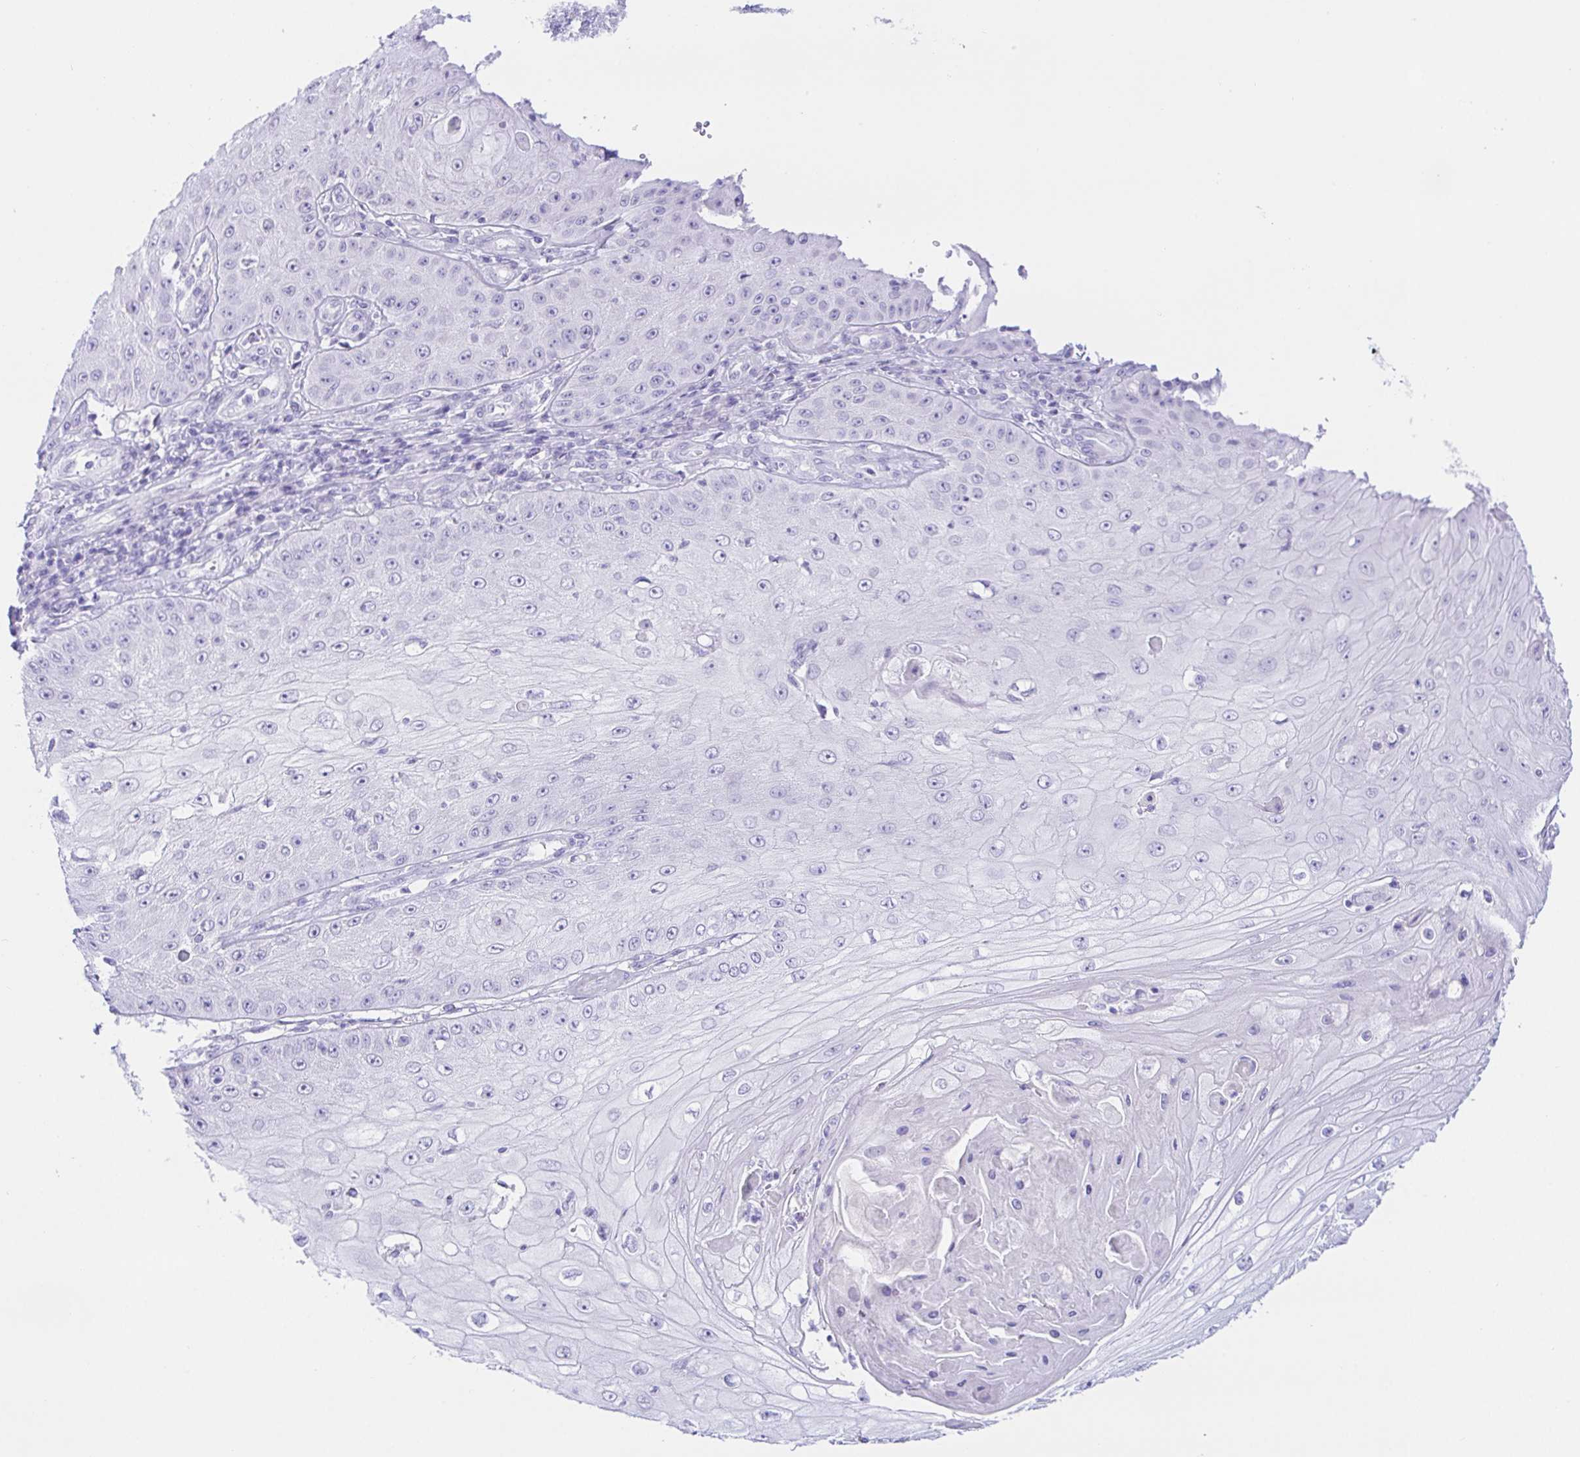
{"staining": {"intensity": "negative", "quantity": "none", "location": "none"}, "tissue": "skin cancer", "cell_type": "Tumor cells", "image_type": "cancer", "snomed": [{"axis": "morphology", "description": "Squamous cell carcinoma, NOS"}, {"axis": "topography", "description": "Skin"}], "caption": "High power microscopy micrograph of an immunohistochemistry micrograph of skin cancer (squamous cell carcinoma), revealing no significant expression in tumor cells.", "gene": "PAX8", "patient": {"sex": "male", "age": 70}}